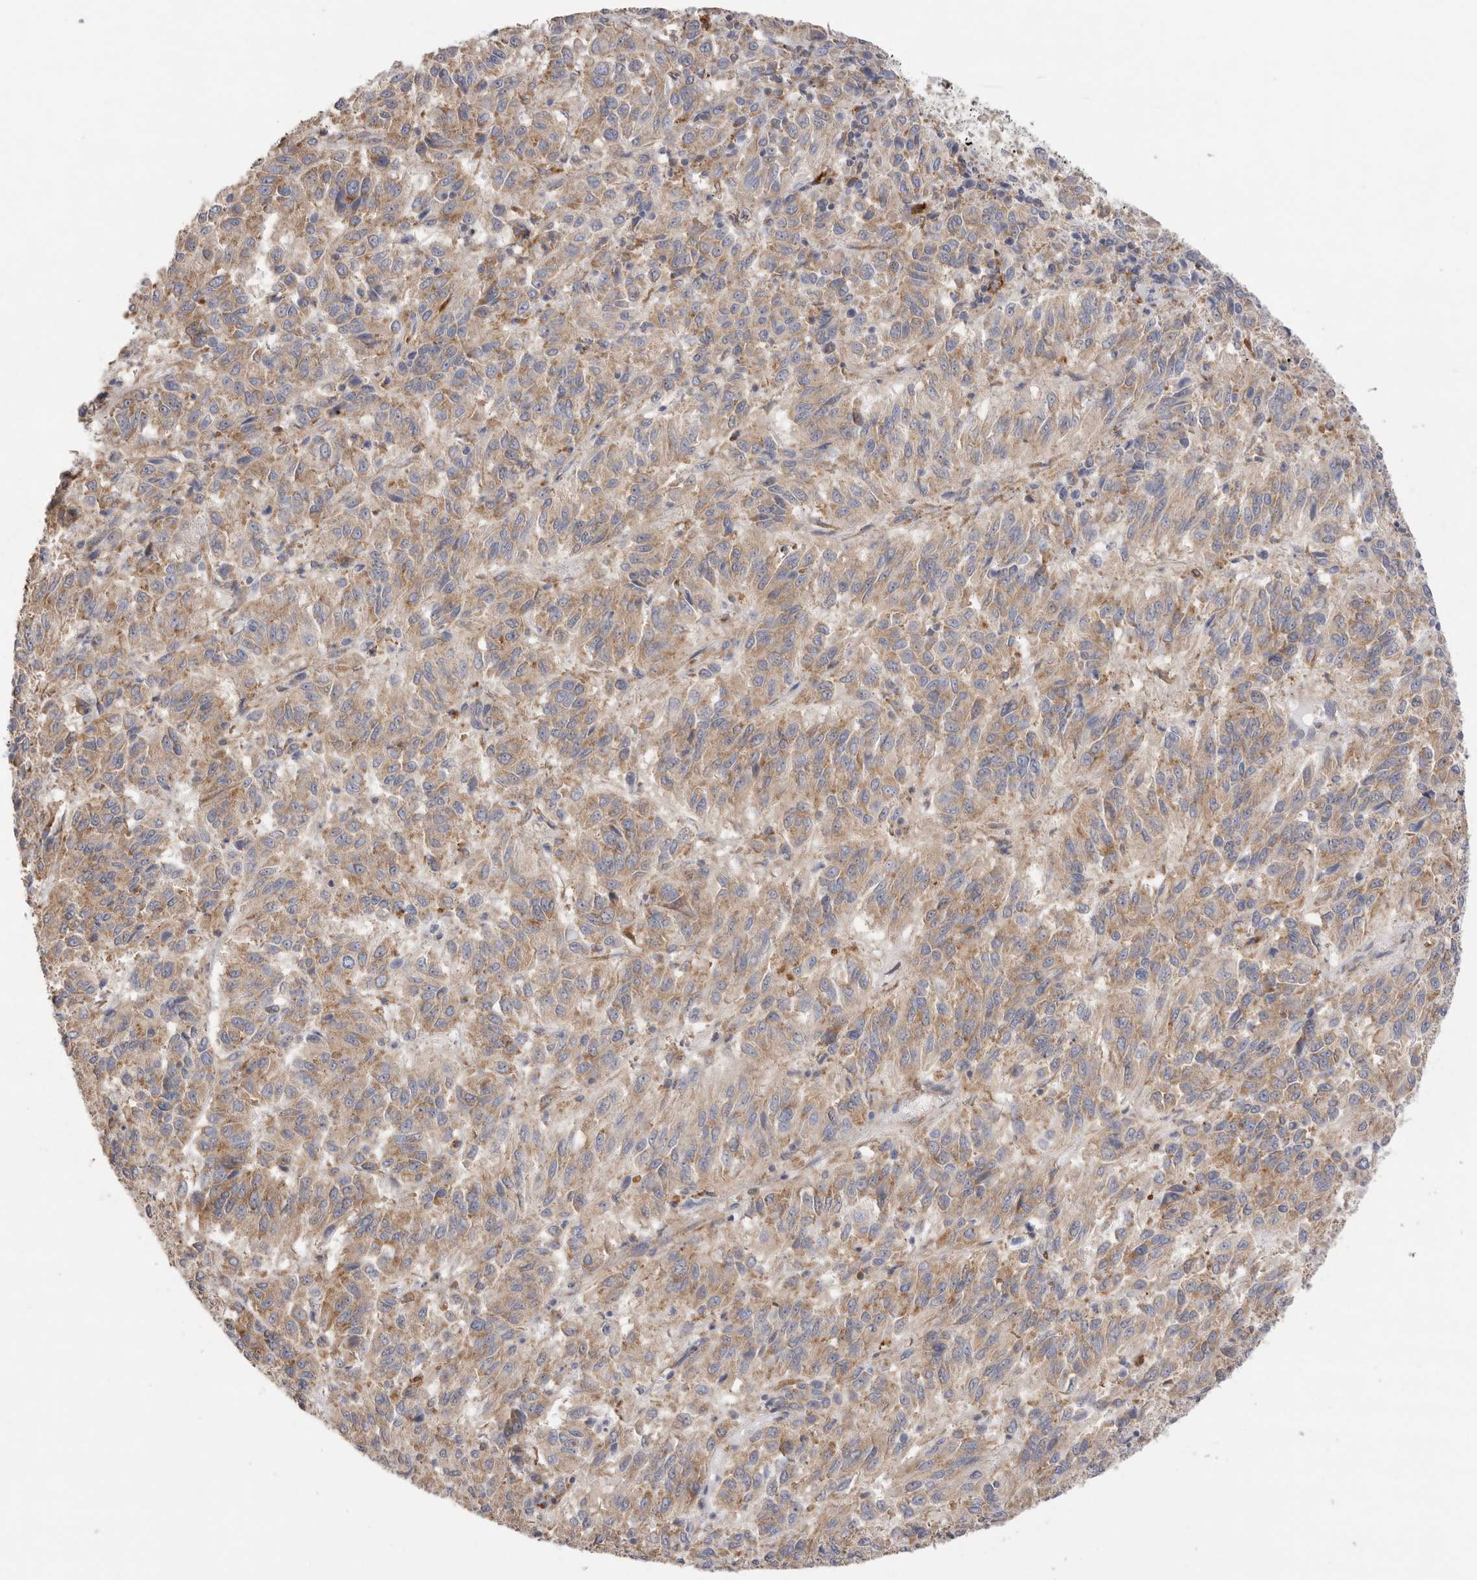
{"staining": {"intensity": "weak", "quantity": ">75%", "location": "cytoplasmic/membranous"}, "tissue": "melanoma", "cell_type": "Tumor cells", "image_type": "cancer", "snomed": [{"axis": "morphology", "description": "Malignant melanoma, Metastatic site"}, {"axis": "topography", "description": "Lung"}], "caption": "Brown immunohistochemical staining in melanoma reveals weak cytoplasmic/membranous positivity in approximately >75% of tumor cells. The staining is performed using DAB (3,3'-diaminobenzidine) brown chromogen to label protein expression. The nuclei are counter-stained blue using hematoxylin.", "gene": "SERBP1", "patient": {"sex": "male", "age": 64}}